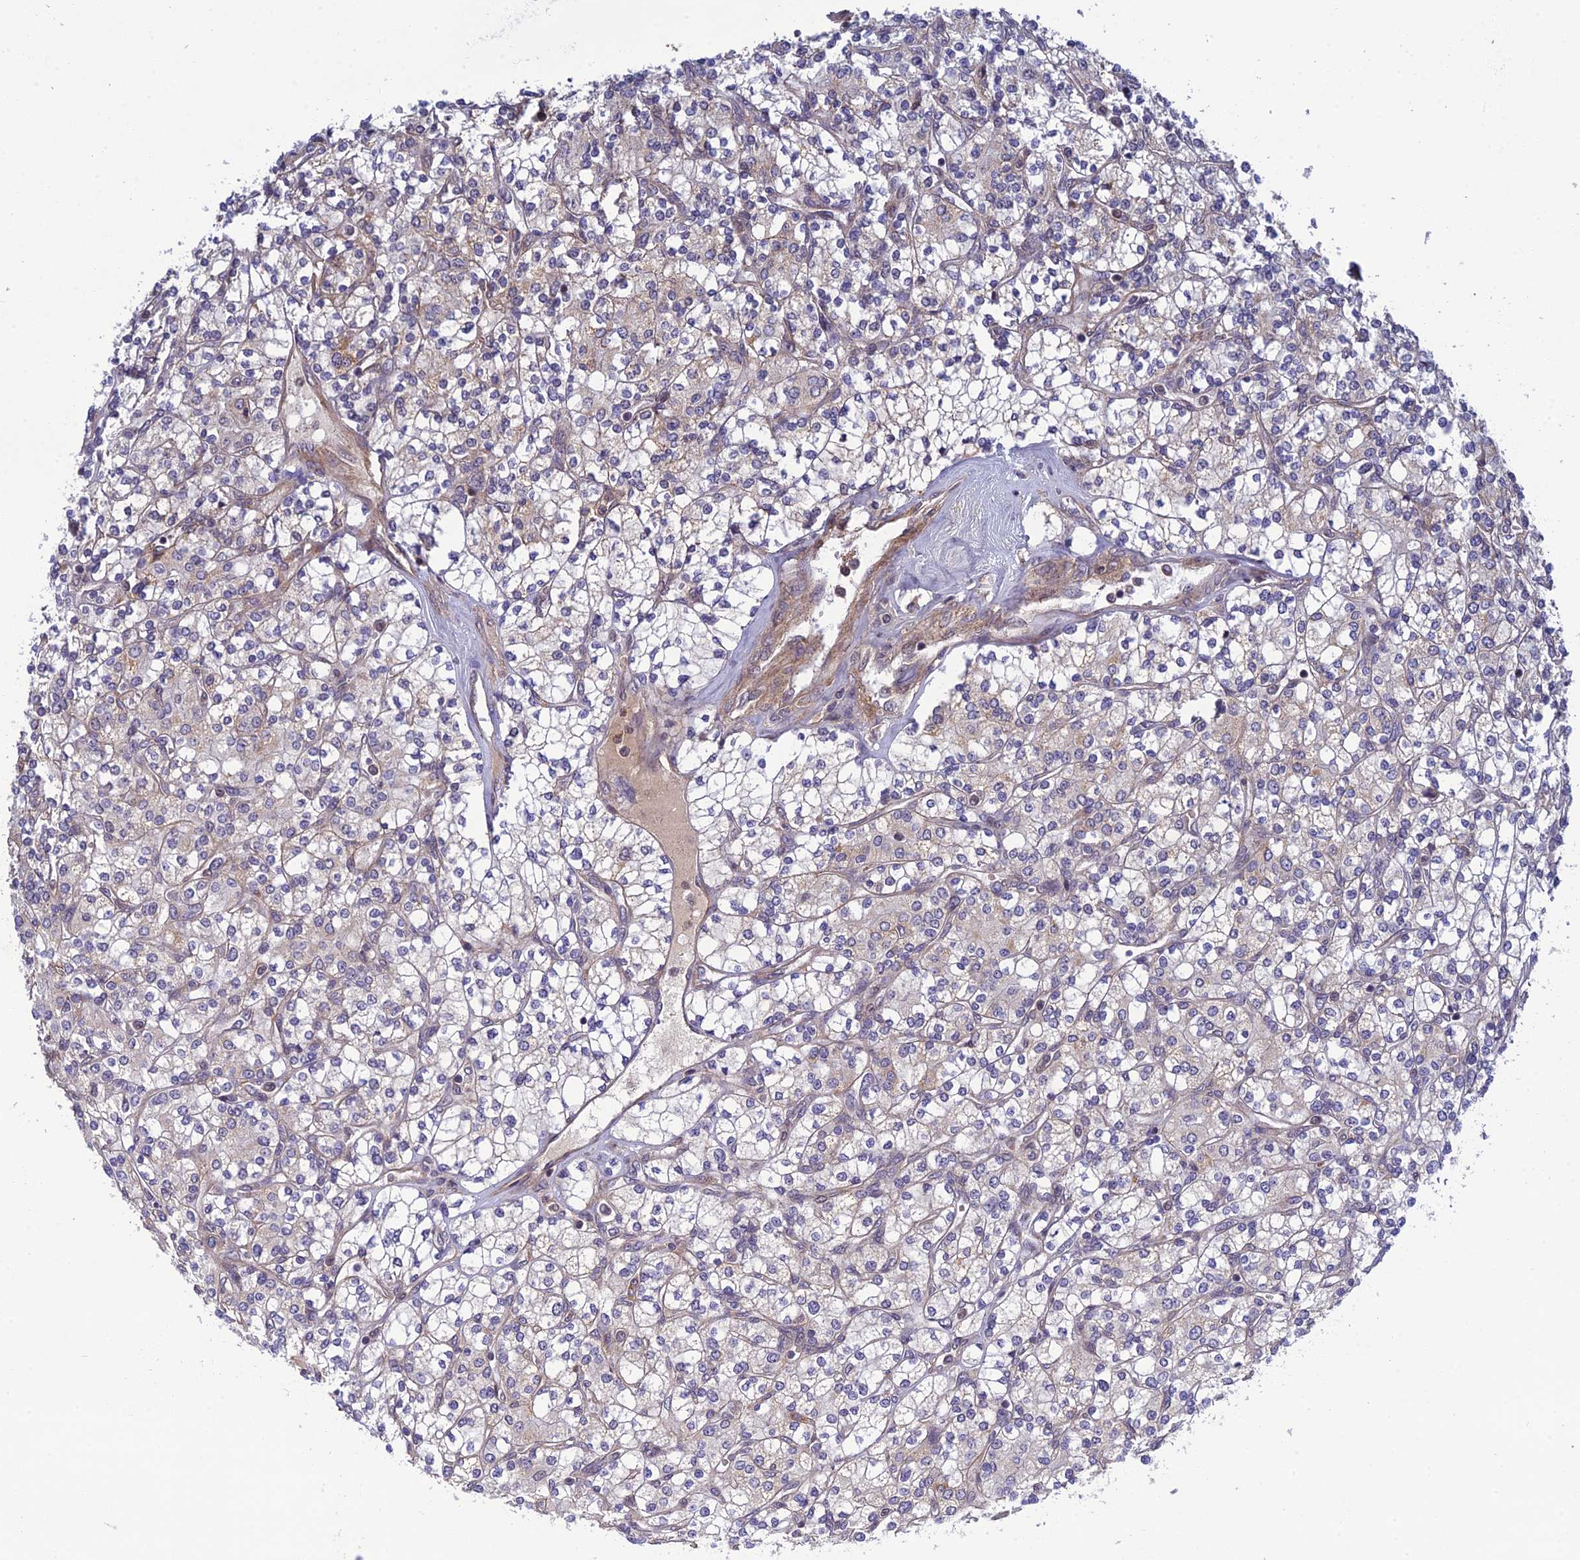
{"staining": {"intensity": "negative", "quantity": "none", "location": "none"}, "tissue": "renal cancer", "cell_type": "Tumor cells", "image_type": "cancer", "snomed": [{"axis": "morphology", "description": "Adenocarcinoma, NOS"}, {"axis": "topography", "description": "Kidney"}], "caption": "Immunohistochemical staining of renal cancer (adenocarcinoma) displays no significant positivity in tumor cells.", "gene": "REXO1", "patient": {"sex": "male", "age": 77}}